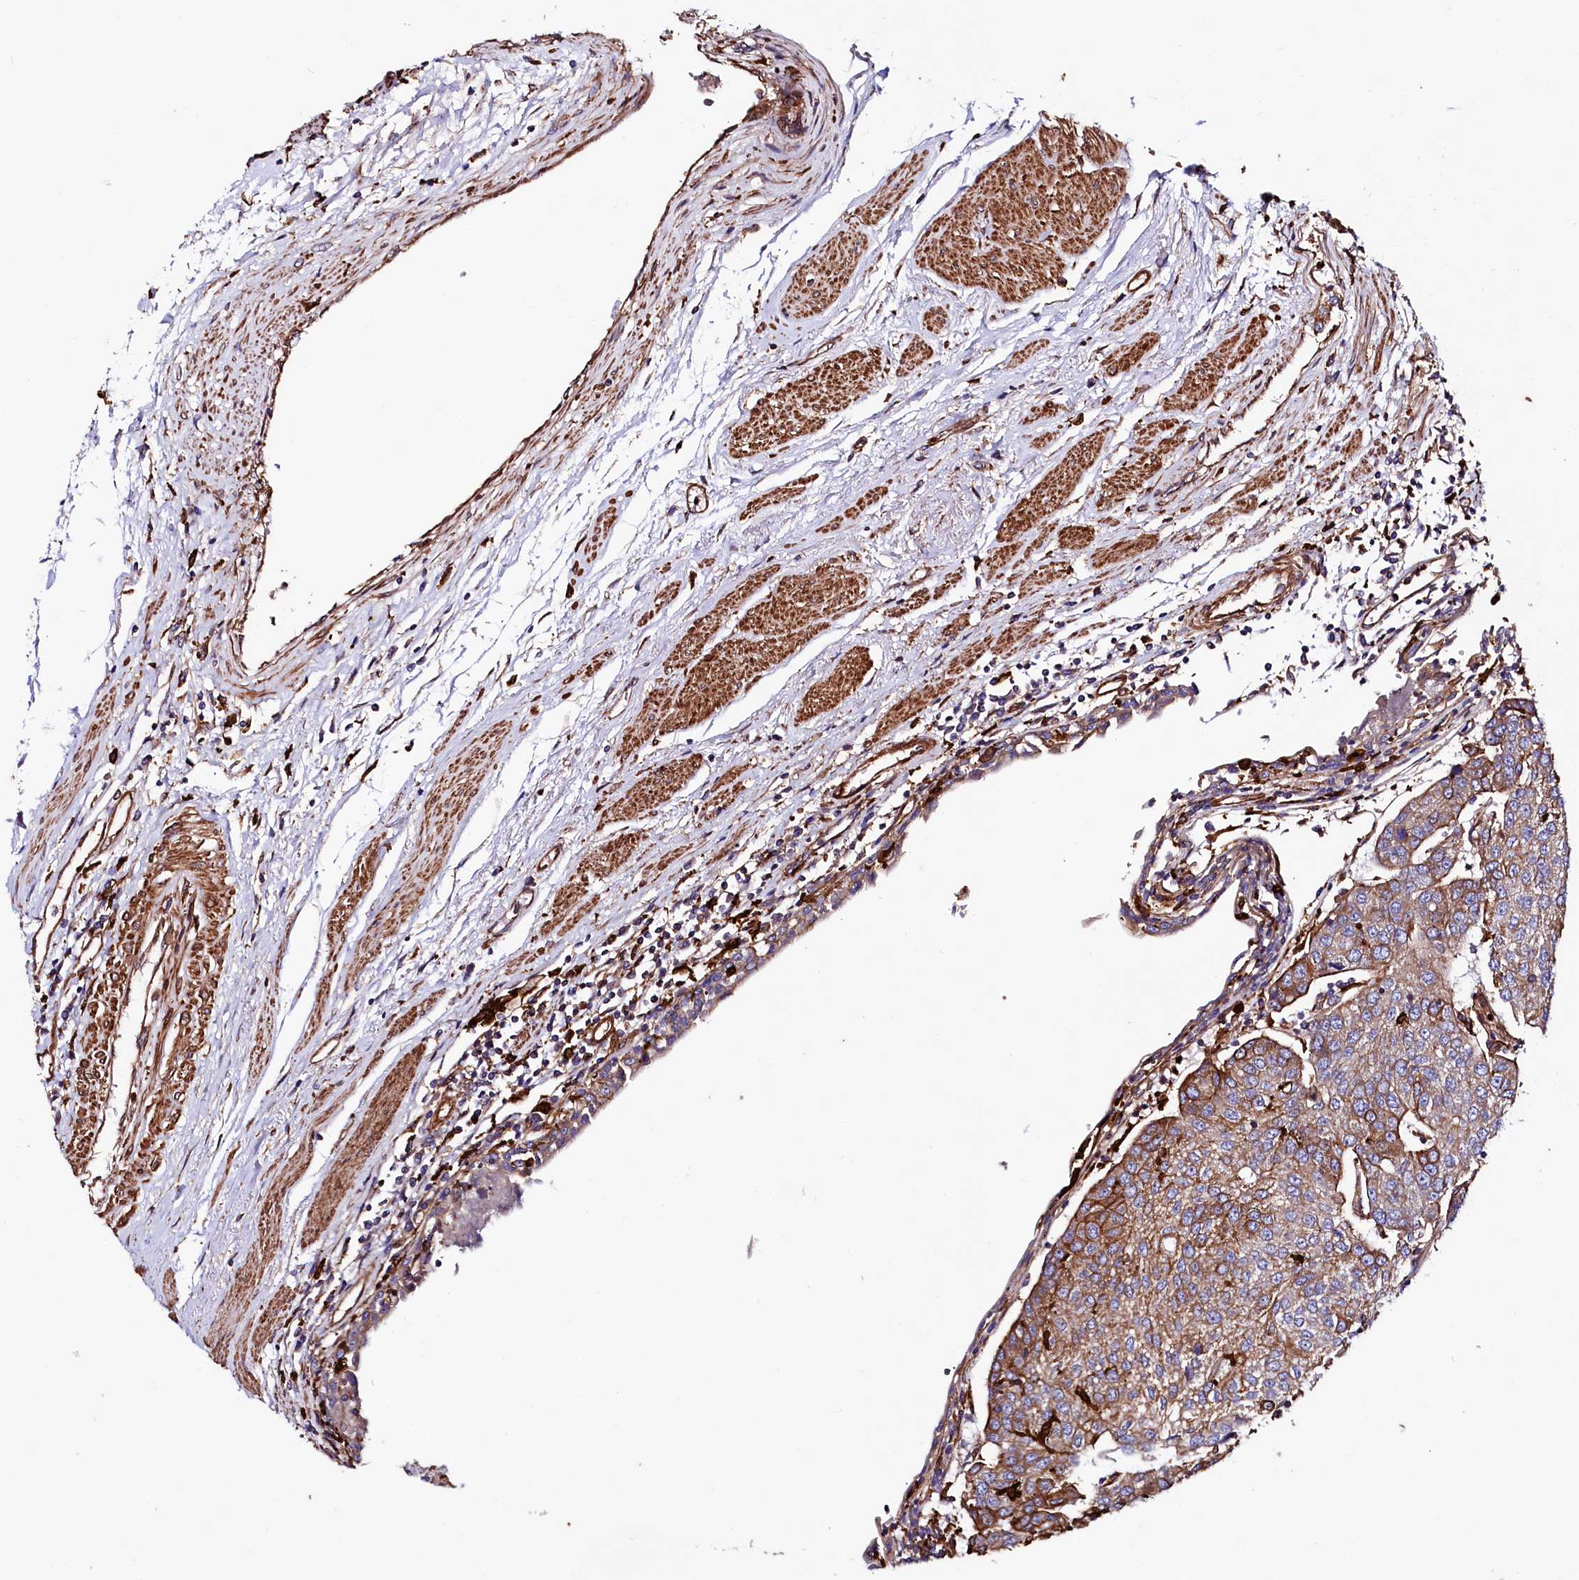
{"staining": {"intensity": "moderate", "quantity": ">75%", "location": "cytoplasmic/membranous"}, "tissue": "urothelial cancer", "cell_type": "Tumor cells", "image_type": "cancer", "snomed": [{"axis": "morphology", "description": "Urothelial carcinoma, High grade"}, {"axis": "topography", "description": "Urinary bladder"}], "caption": "An image showing moderate cytoplasmic/membranous positivity in about >75% of tumor cells in urothelial cancer, as visualized by brown immunohistochemical staining.", "gene": "STAMBPL1", "patient": {"sex": "female", "age": 85}}